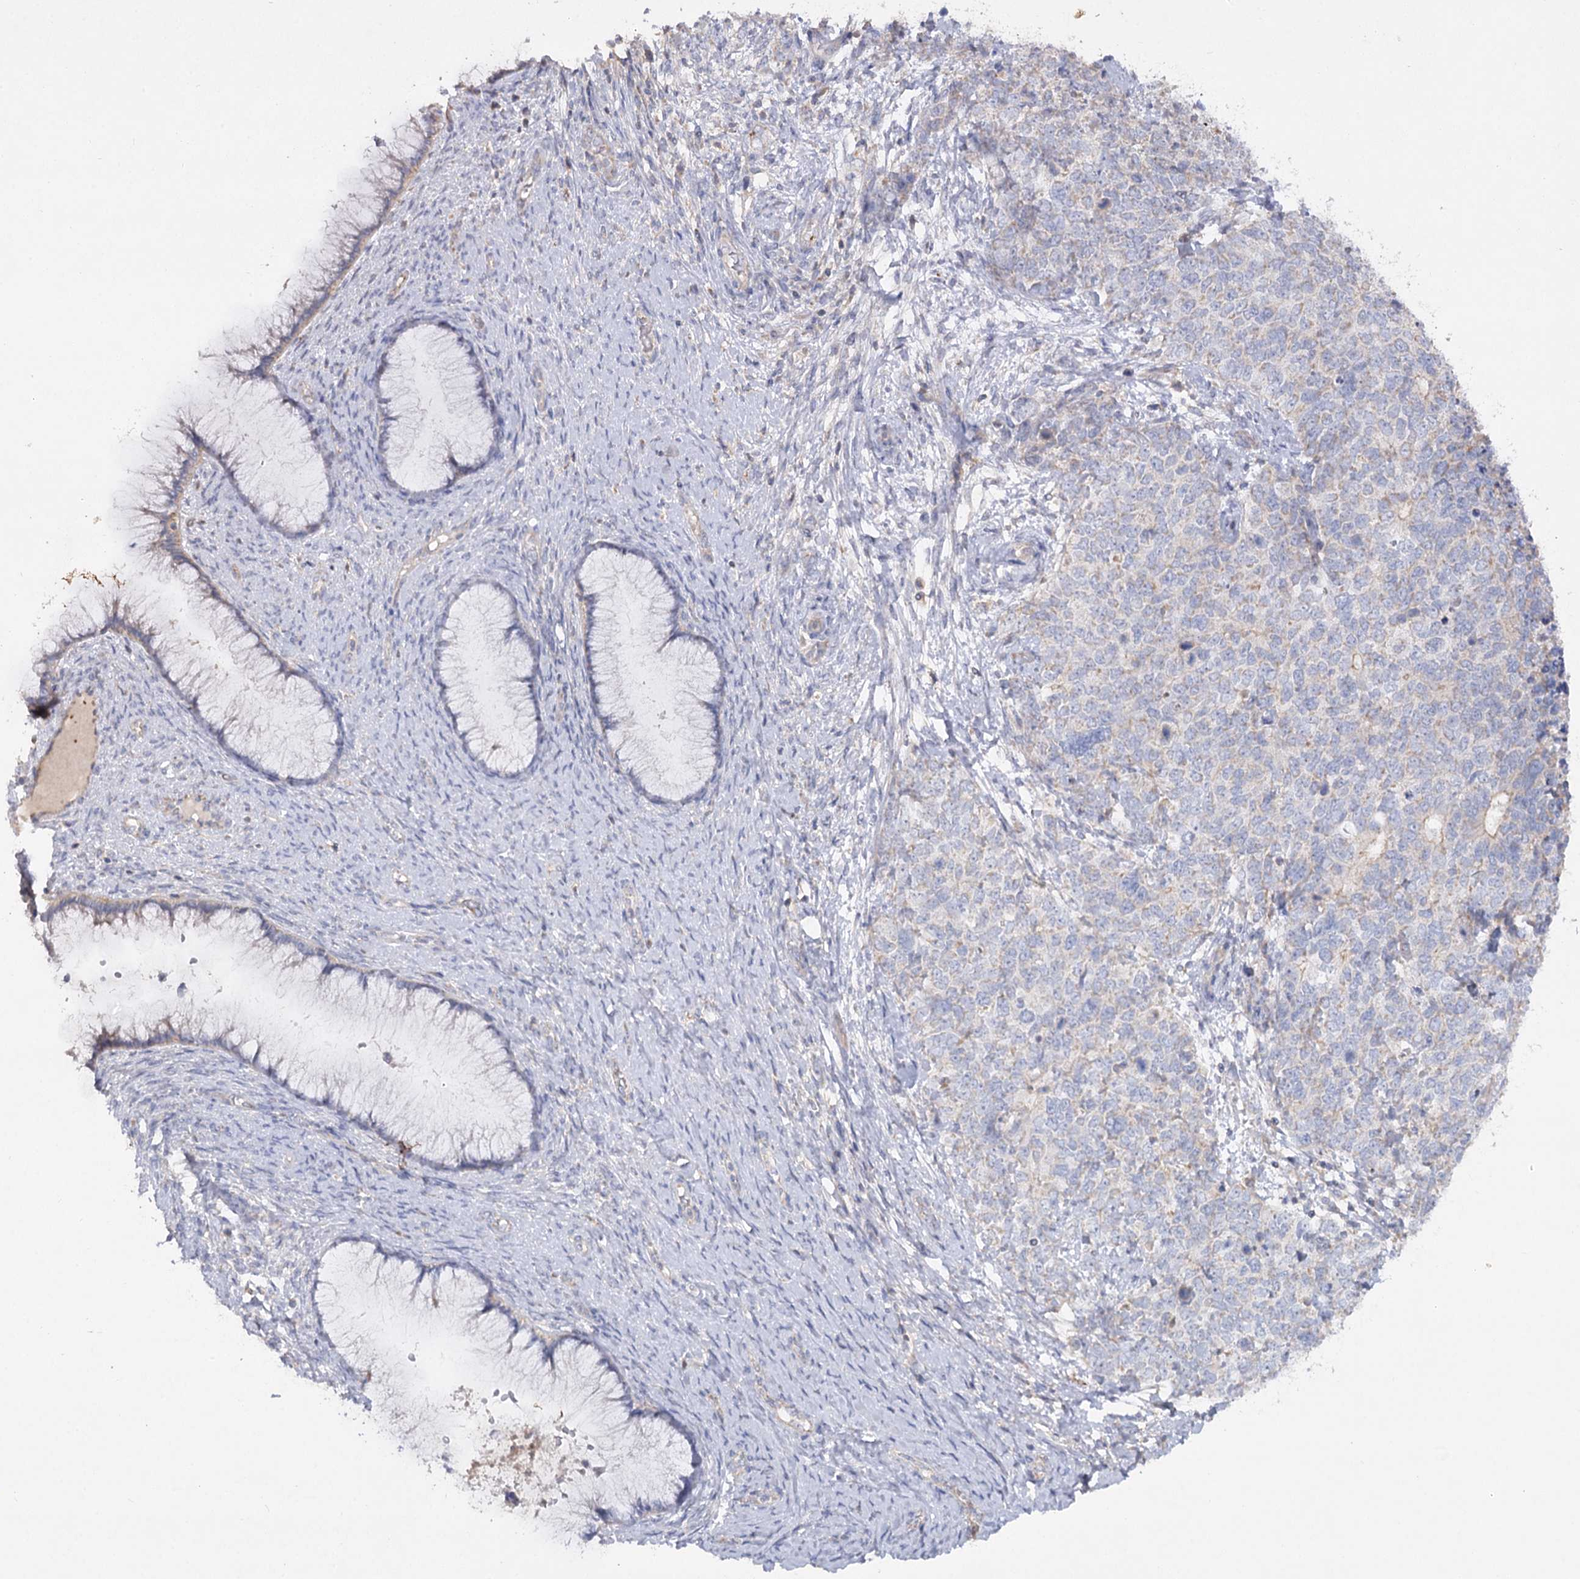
{"staining": {"intensity": "negative", "quantity": "none", "location": "none"}, "tissue": "cervical cancer", "cell_type": "Tumor cells", "image_type": "cancer", "snomed": [{"axis": "morphology", "description": "Squamous cell carcinoma, NOS"}, {"axis": "topography", "description": "Cervix"}], "caption": "Tumor cells are negative for brown protein staining in cervical cancer (squamous cell carcinoma).", "gene": "TMEM187", "patient": {"sex": "female", "age": 63}}